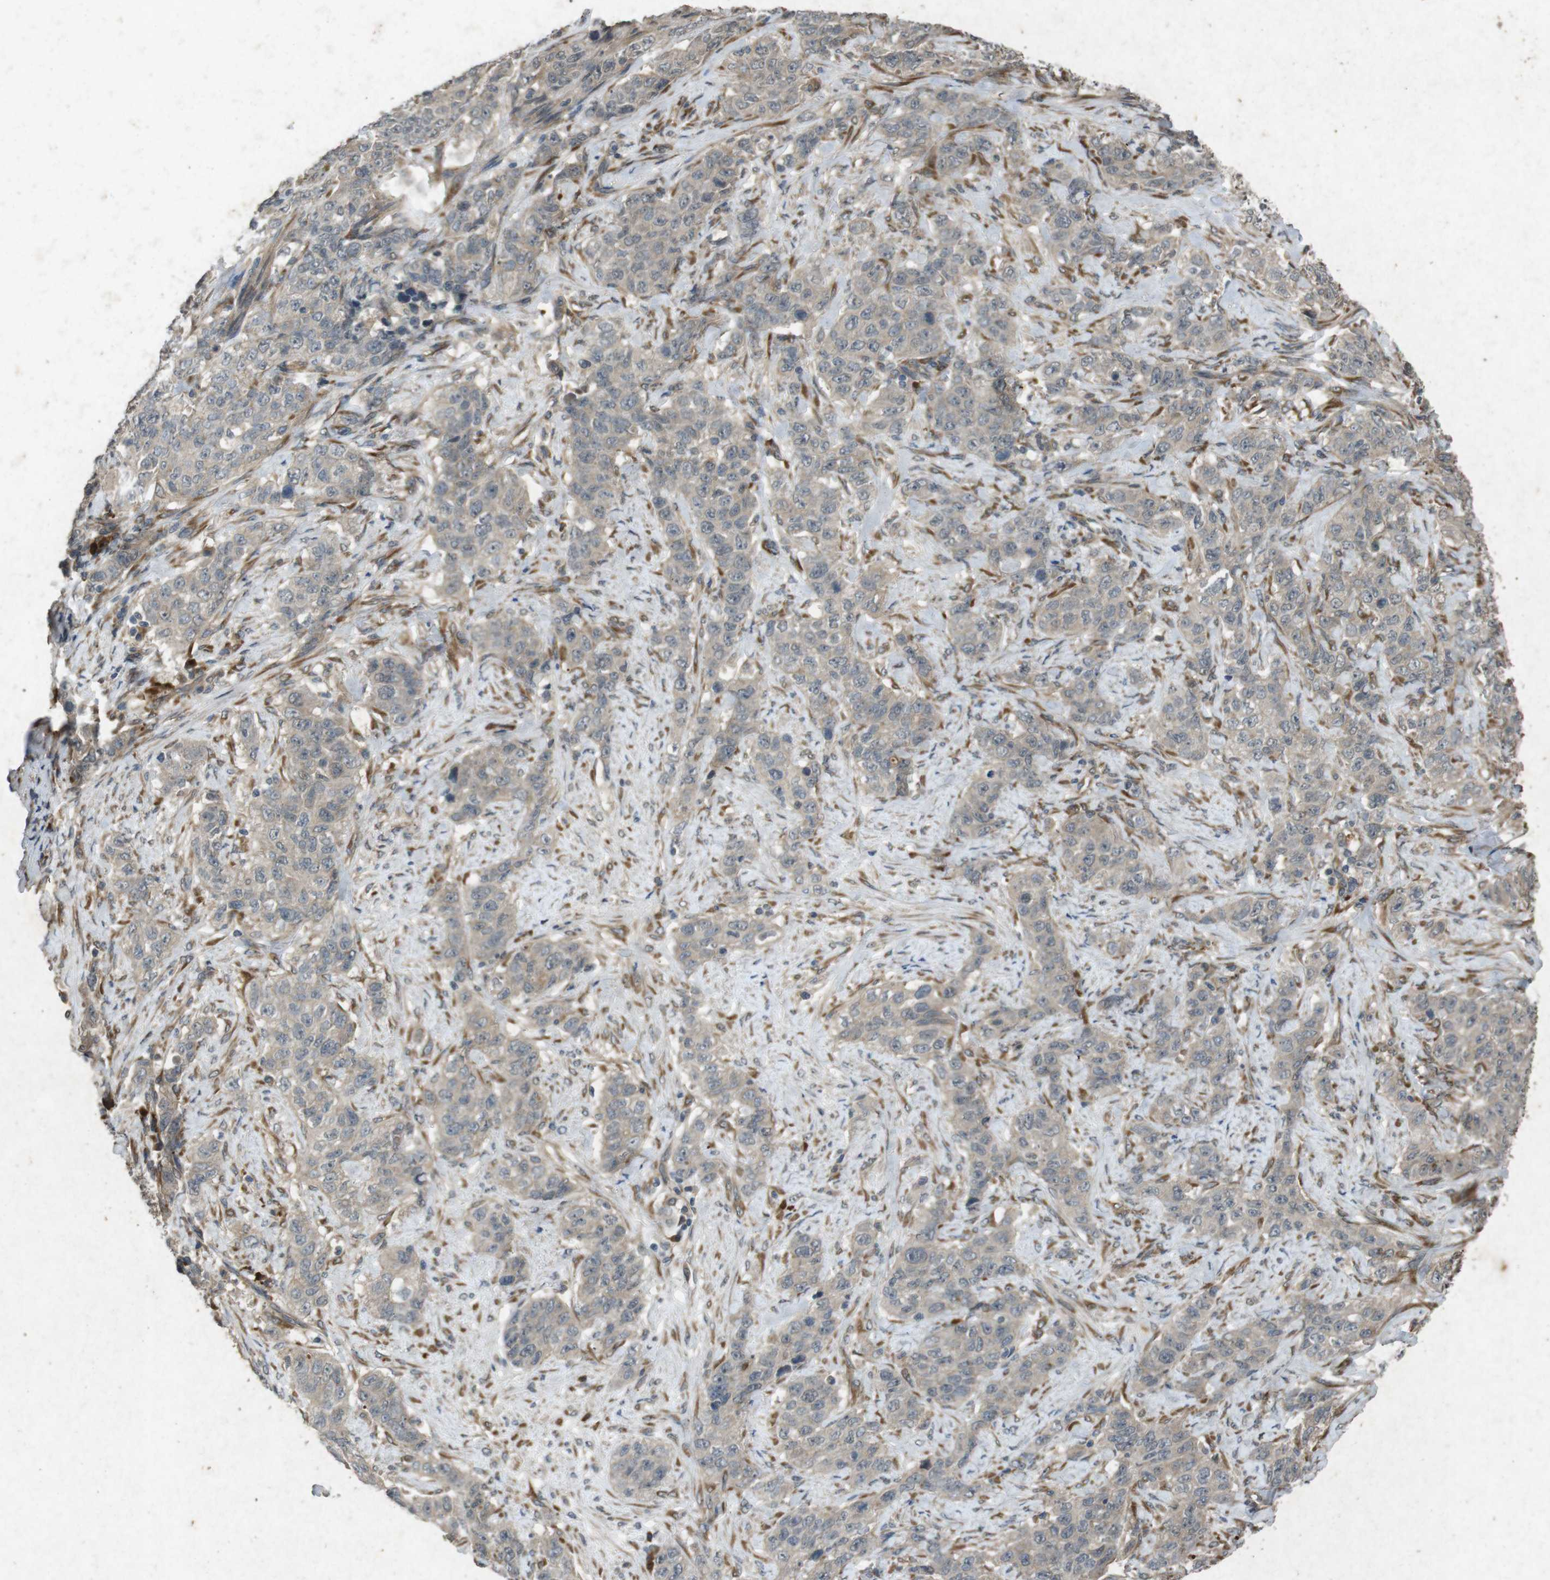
{"staining": {"intensity": "weak", "quantity": ">75%", "location": "cytoplasmic/membranous"}, "tissue": "stomach cancer", "cell_type": "Tumor cells", "image_type": "cancer", "snomed": [{"axis": "morphology", "description": "Adenocarcinoma, NOS"}, {"axis": "topography", "description": "Stomach"}], "caption": "Protein expression analysis of stomach adenocarcinoma demonstrates weak cytoplasmic/membranous staining in about >75% of tumor cells.", "gene": "FLCN", "patient": {"sex": "male", "age": 48}}